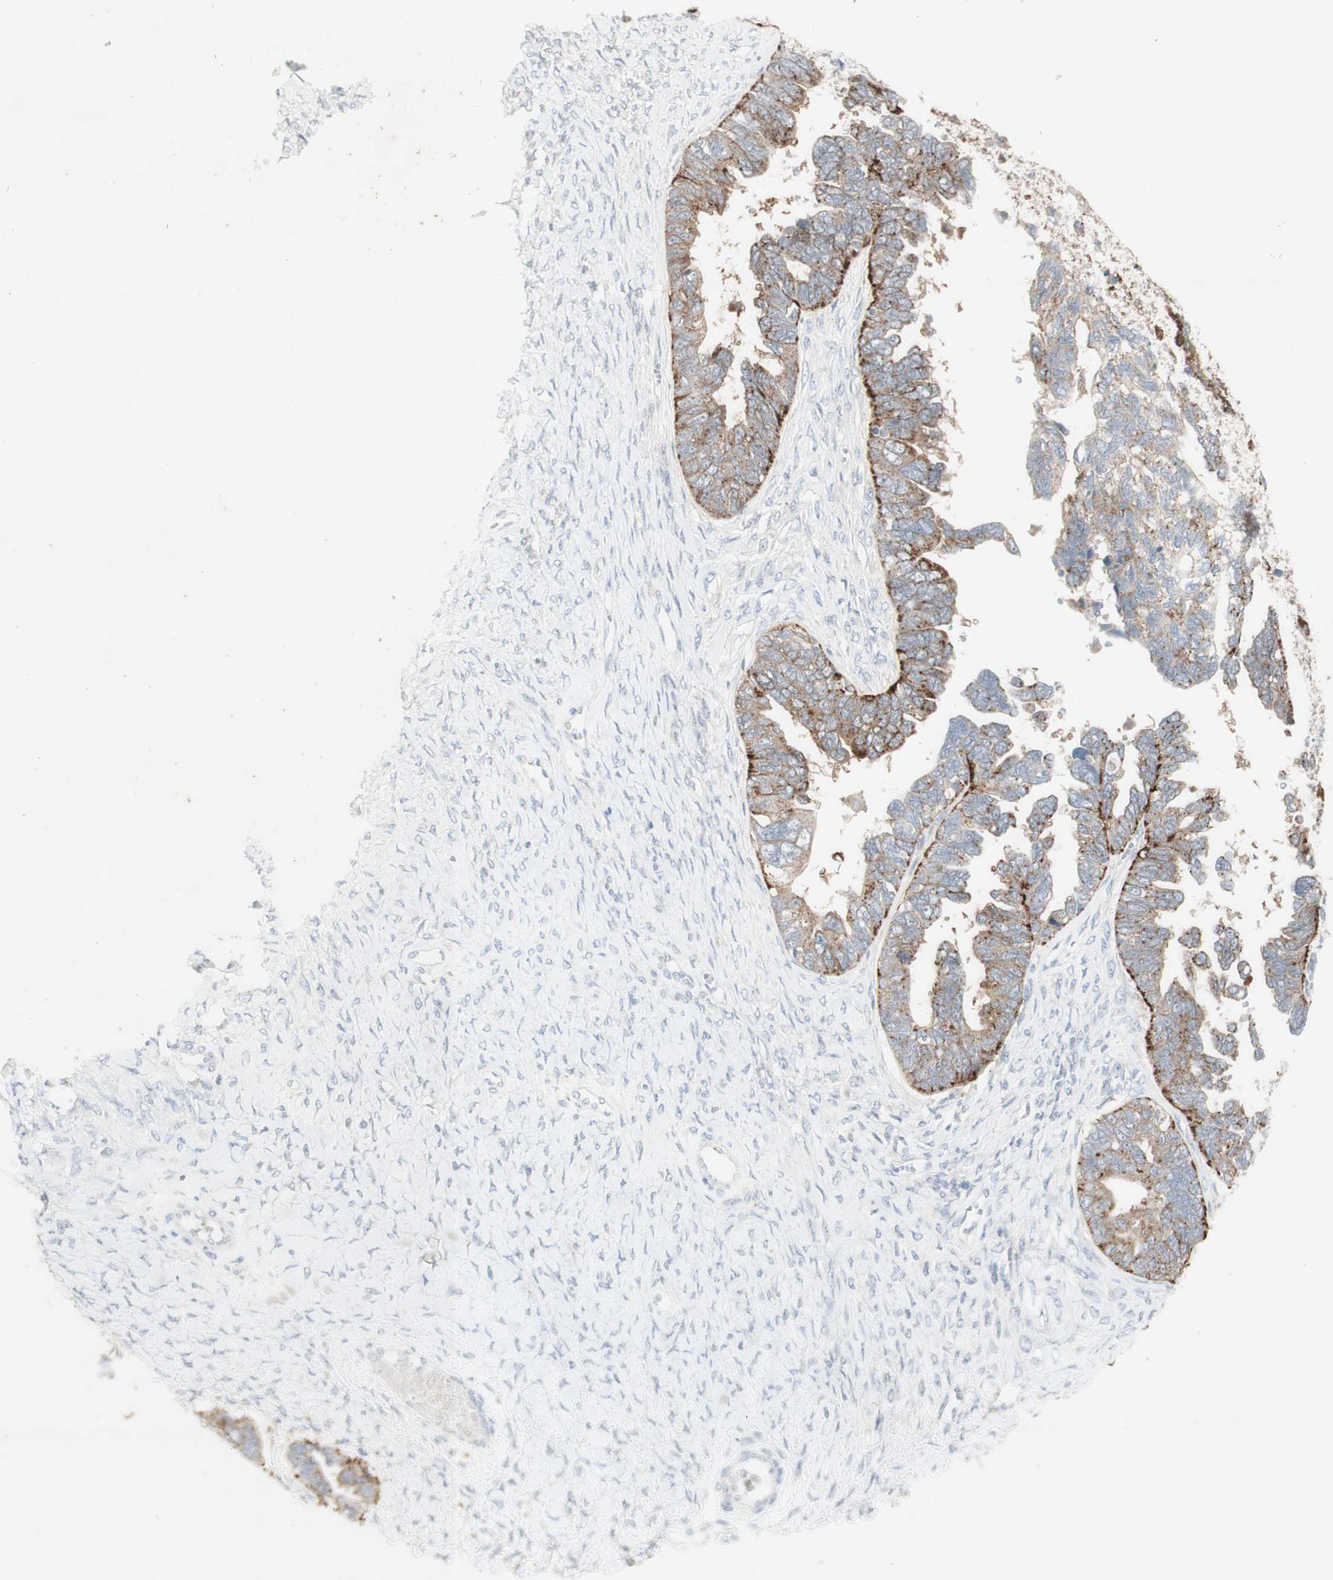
{"staining": {"intensity": "moderate", "quantity": "25%-75%", "location": "cytoplasmic/membranous"}, "tissue": "ovarian cancer", "cell_type": "Tumor cells", "image_type": "cancer", "snomed": [{"axis": "morphology", "description": "Cystadenocarcinoma, serous, NOS"}, {"axis": "topography", "description": "Ovary"}], "caption": "Ovarian cancer (serous cystadenocarcinoma) stained with a brown dye reveals moderate cytoplasmic/membranous positive expression in approximately 25%-75% of tumor cells.", "gene": "ATP6V1B1", "patient": {"sex": "female", "age": 79}}